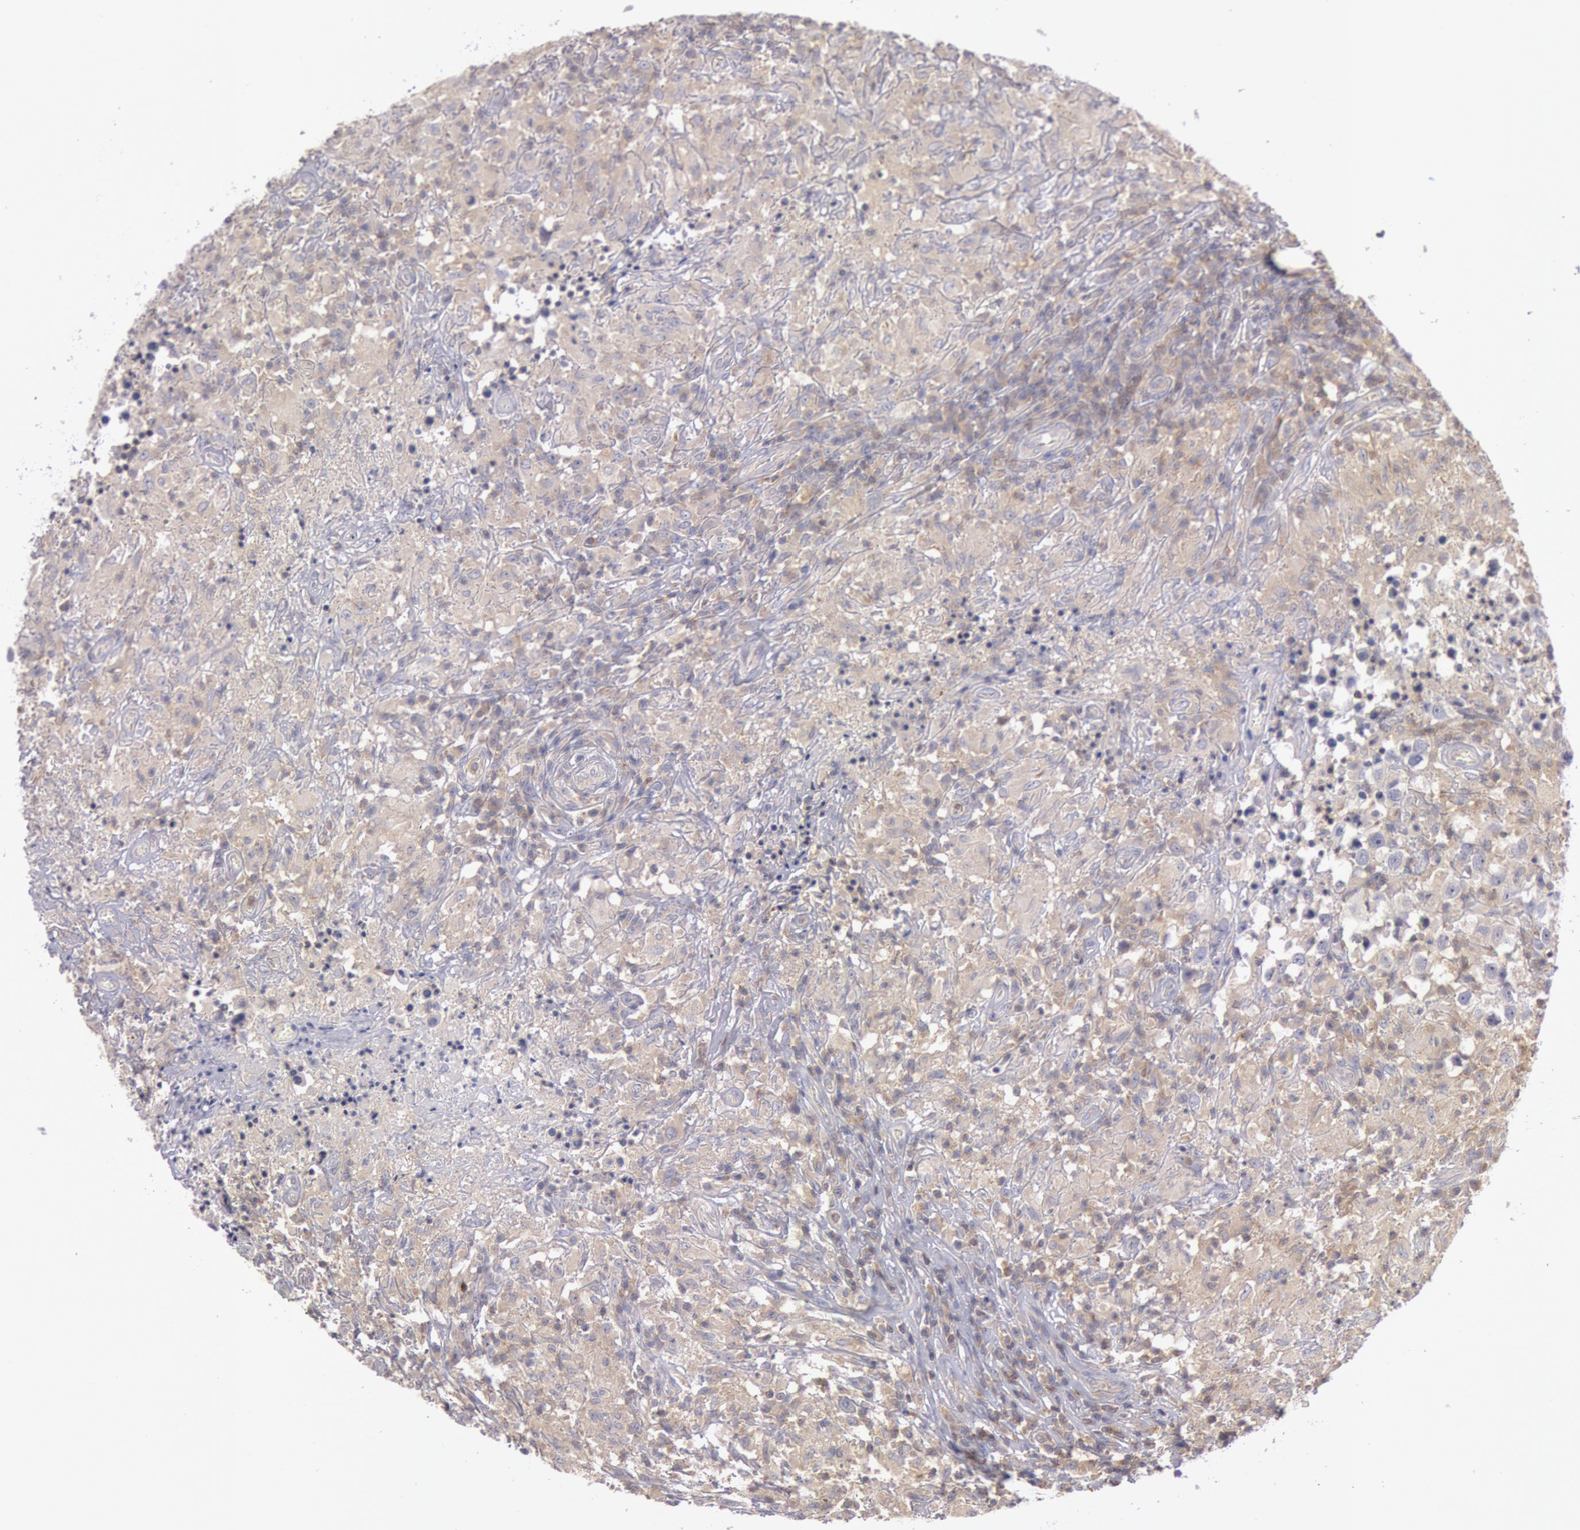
{"staining": {"intensity": "weak", "quantity": ">75%", "location": "cytoplasmic/membranous"}, "tissue": "testis cancer", "cell_type": "Tumor cells", "image_type": "cancer", "snomed": [{"axis": "morphology", "description": "Seminoma, NOS"}, {"axis": "topography", "description": "Testis"}], "caption": "The histopathology image reveals immunohistochemical staining of testis cancer. There is weak cytoplasmic/membranous expression is seen in approximately >75% of tumor cells. (DAB IHC, brown staining for protein, blue staining for nuclei).", "gene": "PIK3R1", "patient": {"sex": "male", "age": 34}}